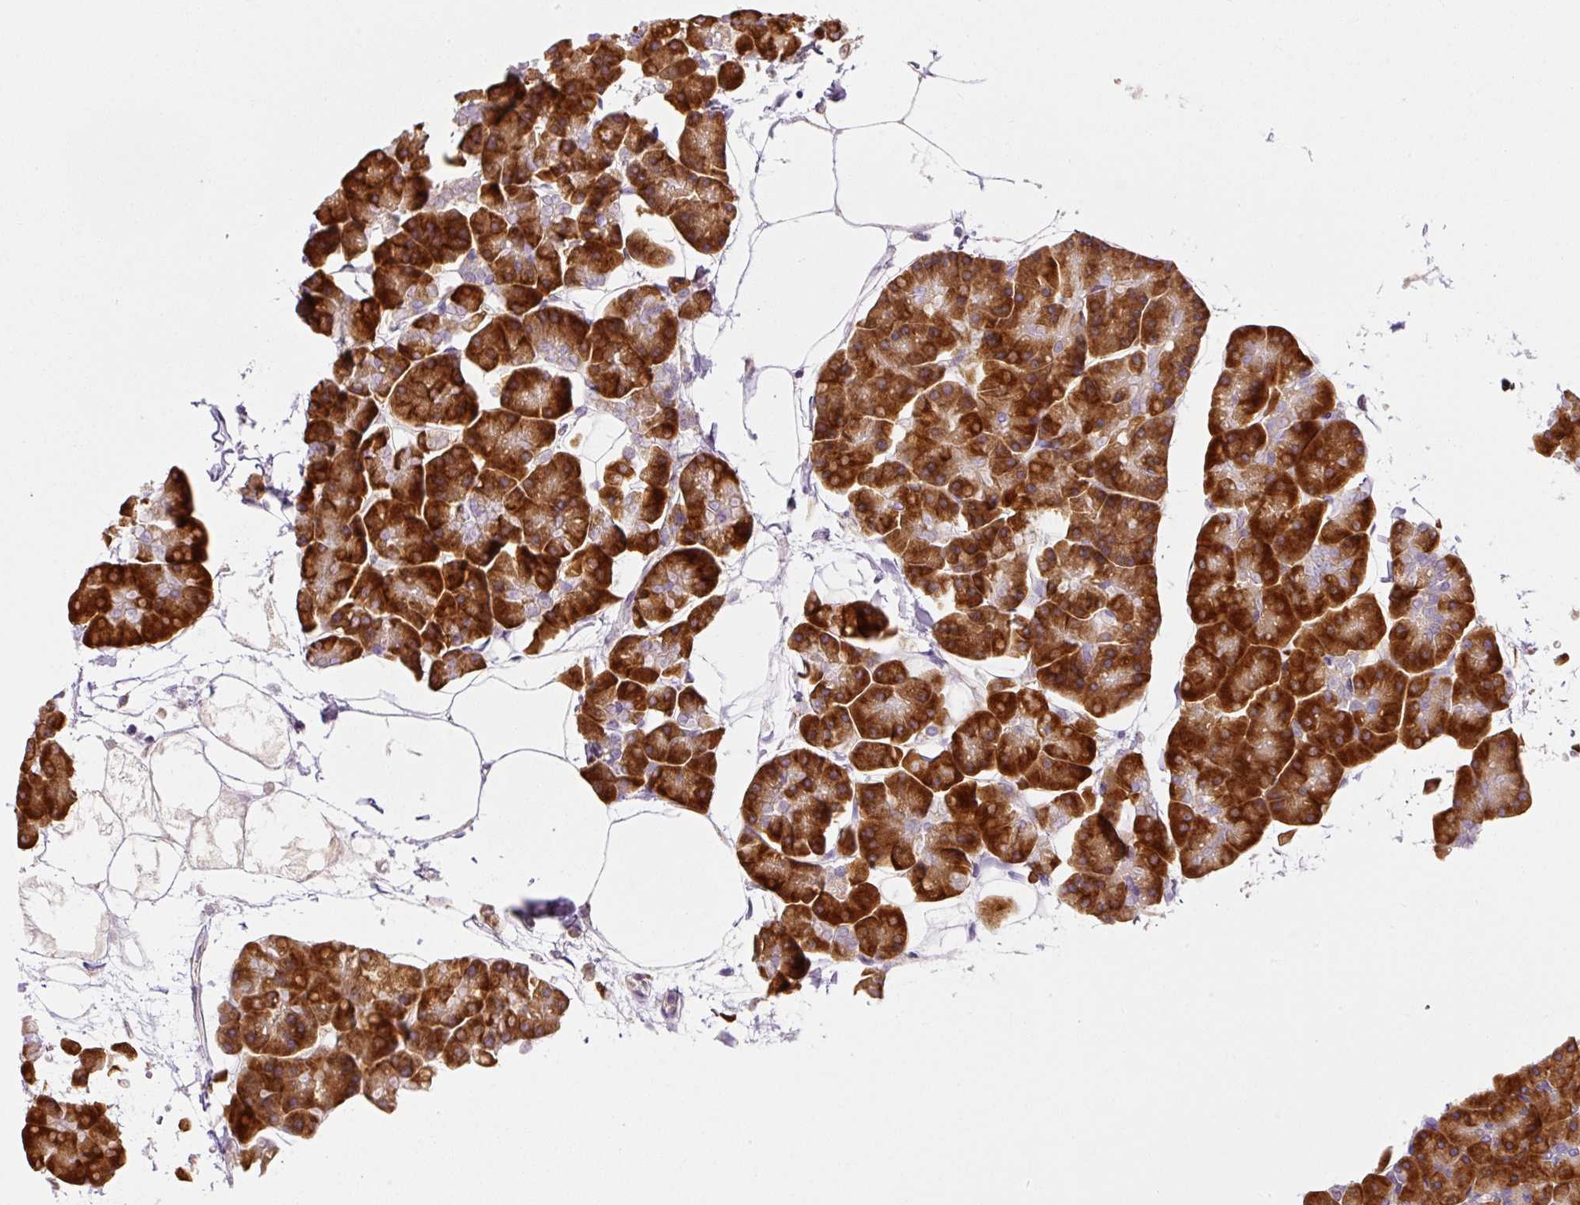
{"staining": {"intensity": "strong", "quantity": ">75%", "location": "cytoplasmic/membranous"}, "tissue": "pancreas", "cell_type": "Exocrine glandular cells", "image_type": "normal", "snomed": [{"axis": "morphology", "description": "Normal tissue, NOS"}, {"axis": "topography", "description": "Pancreas"}], "caption": "Pancreas stained for a protein (brown) displays strong cytoplasmic/membranous positive positivity in about >75% of exocrine glandular cells.", "gene": "DDOST", "patient": {"sex": "male", "age": 35}}